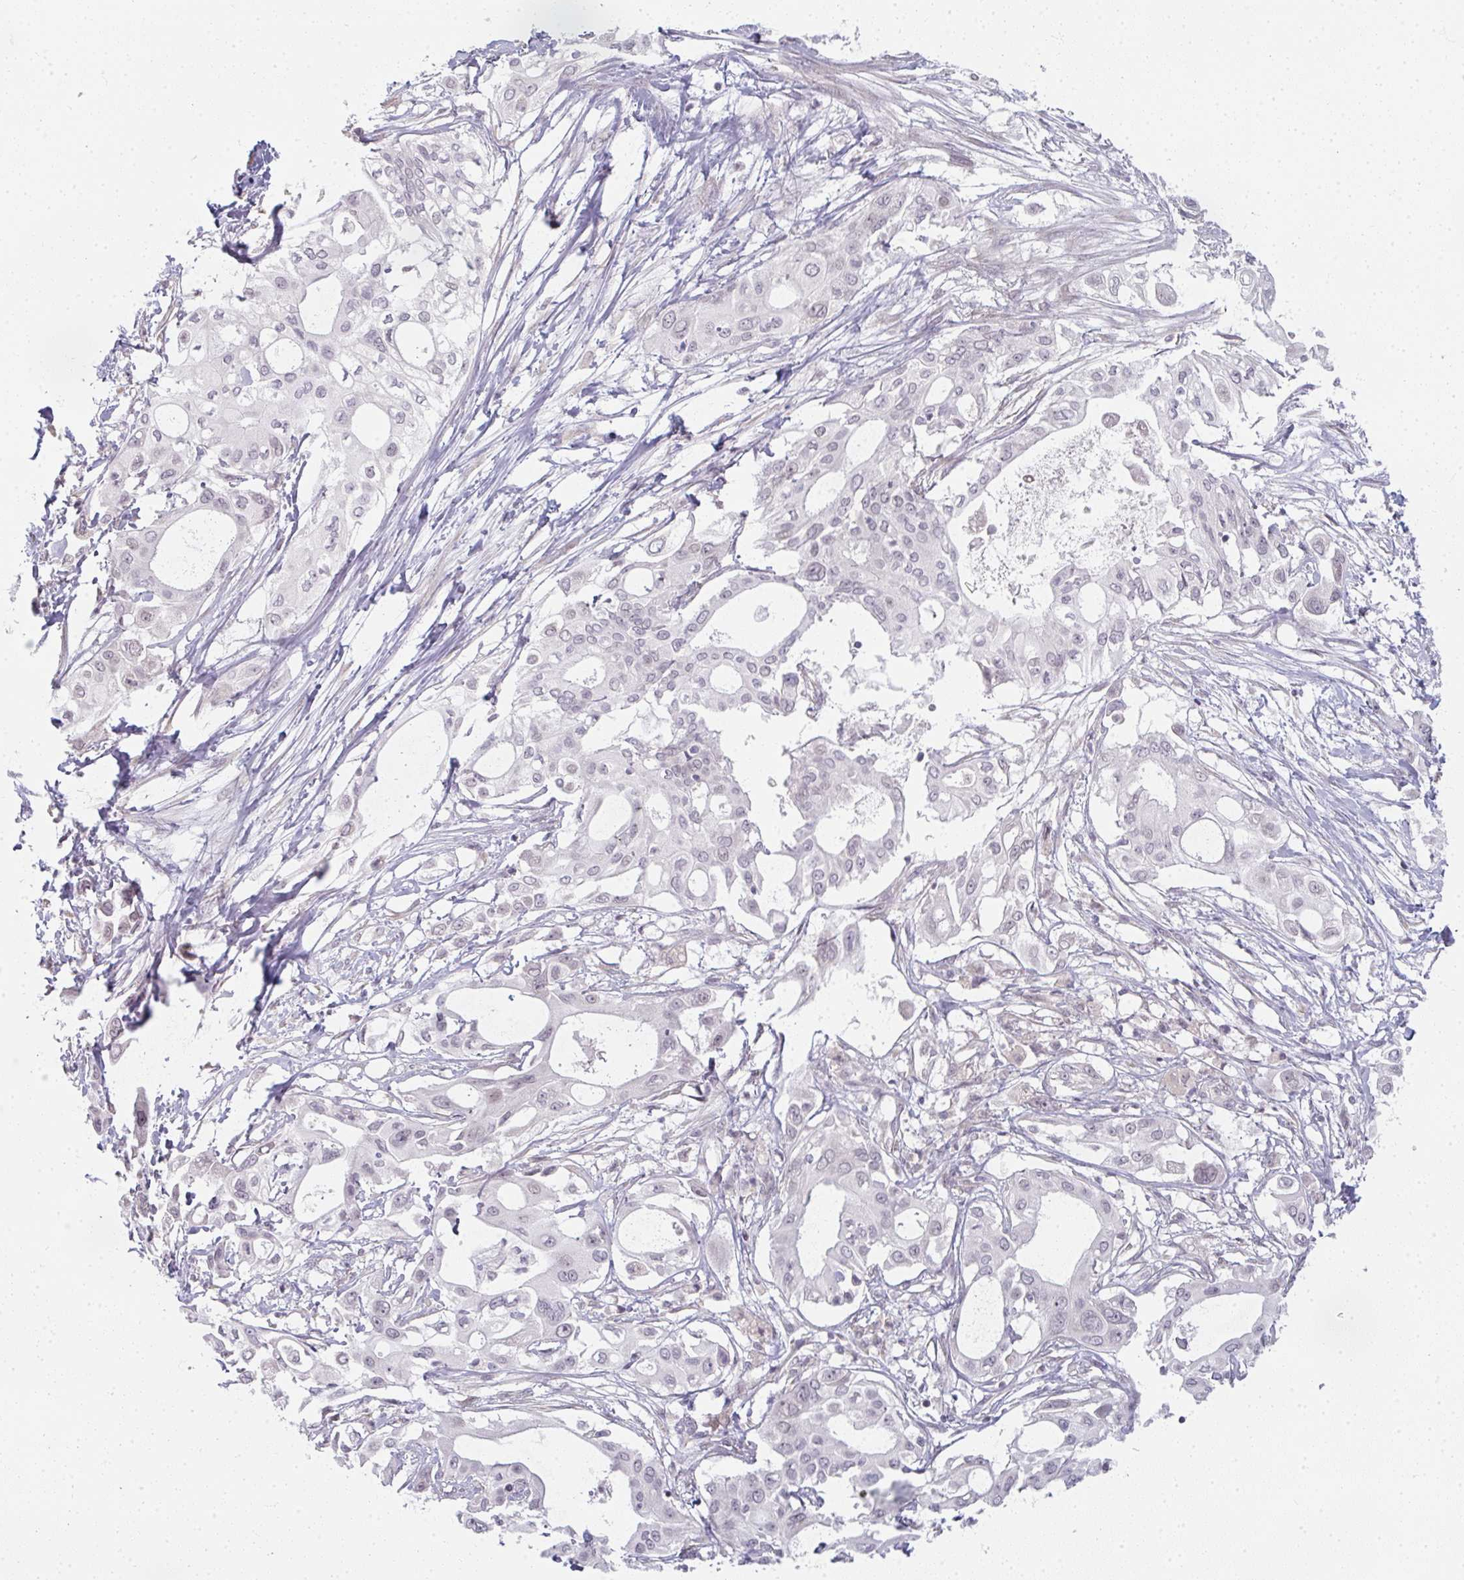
{"staining": {"intensity": "negative", "quantity": "none", "location": "none"}, "tissue": "pancreatic cancer", "cell_type": "Tumor cells", "image_type": "cancer", "snomed": [{"axis": "morphology", "description": "Adenocarcinoma, NOS"}, {"axis": "topography", "description": "Pancreas"}], "caption": "This photomicrograph is of pancreatic cancer stained with immunohistochemistry to label a protein in brown with the nuclei are counter-stained blue. There is no staining in tumor cells. (Stains: DAB IHC with hematoxylin counter stain, Microscopy: brightfield microscopy at high magnification).", "gene": "RBBP6", "patient": {"sex": "female", "age": 68}}